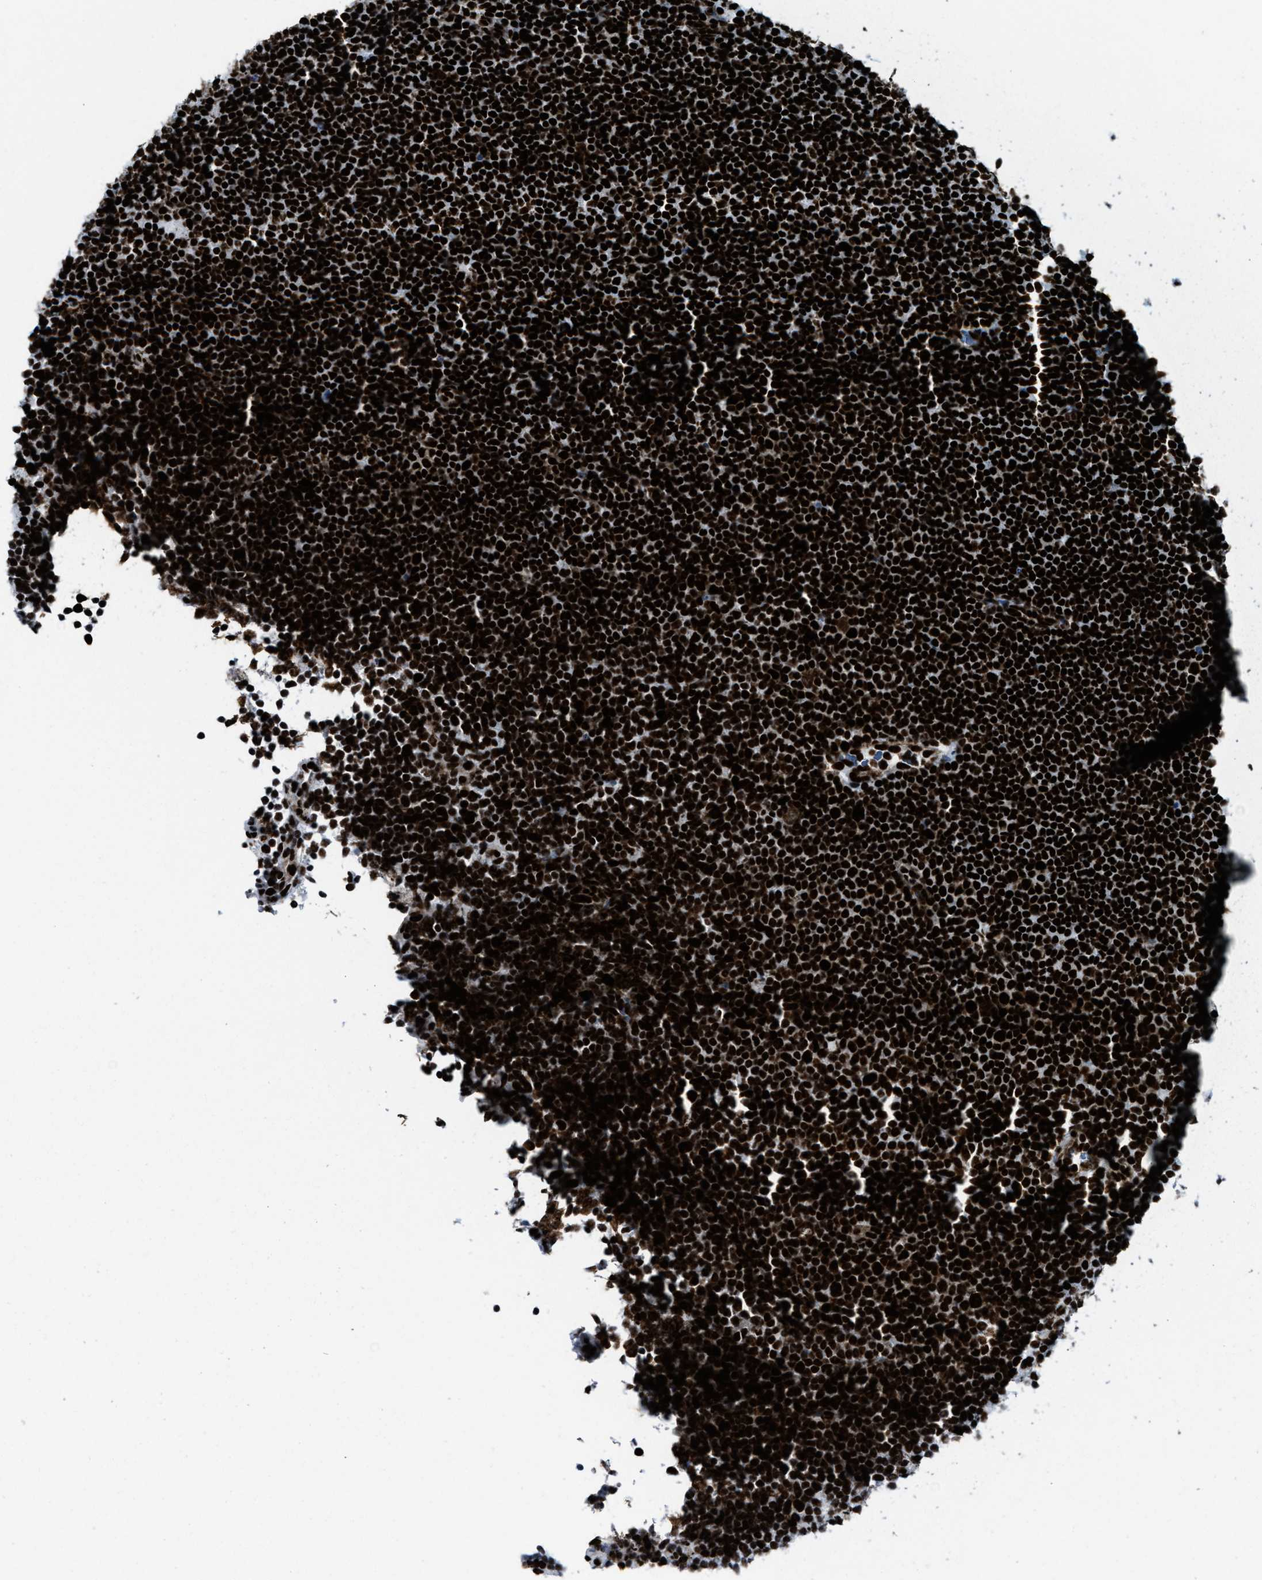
{"staining": {"intensity": "strong", "quantity": ">75%", "location": "nuclear"}, "tissue": "lymphoma", "cell_type": "Tumor cells", "image_type": "cancer", "snomed": [{"axis": "morphology", "description": "Malignant lymphoma, non-Hodgkin's type, Low grade"}, {"axis": "topography", "description": "Lymph node"}], "caption": "Brown immunohistochemical staining in lymphoma demonstrates strong nuclear staining in about >75% of tumor cells. Nuclei are stained in blue.", "gene": "NONO", "patient": {"sex": "female", "age": 67}}